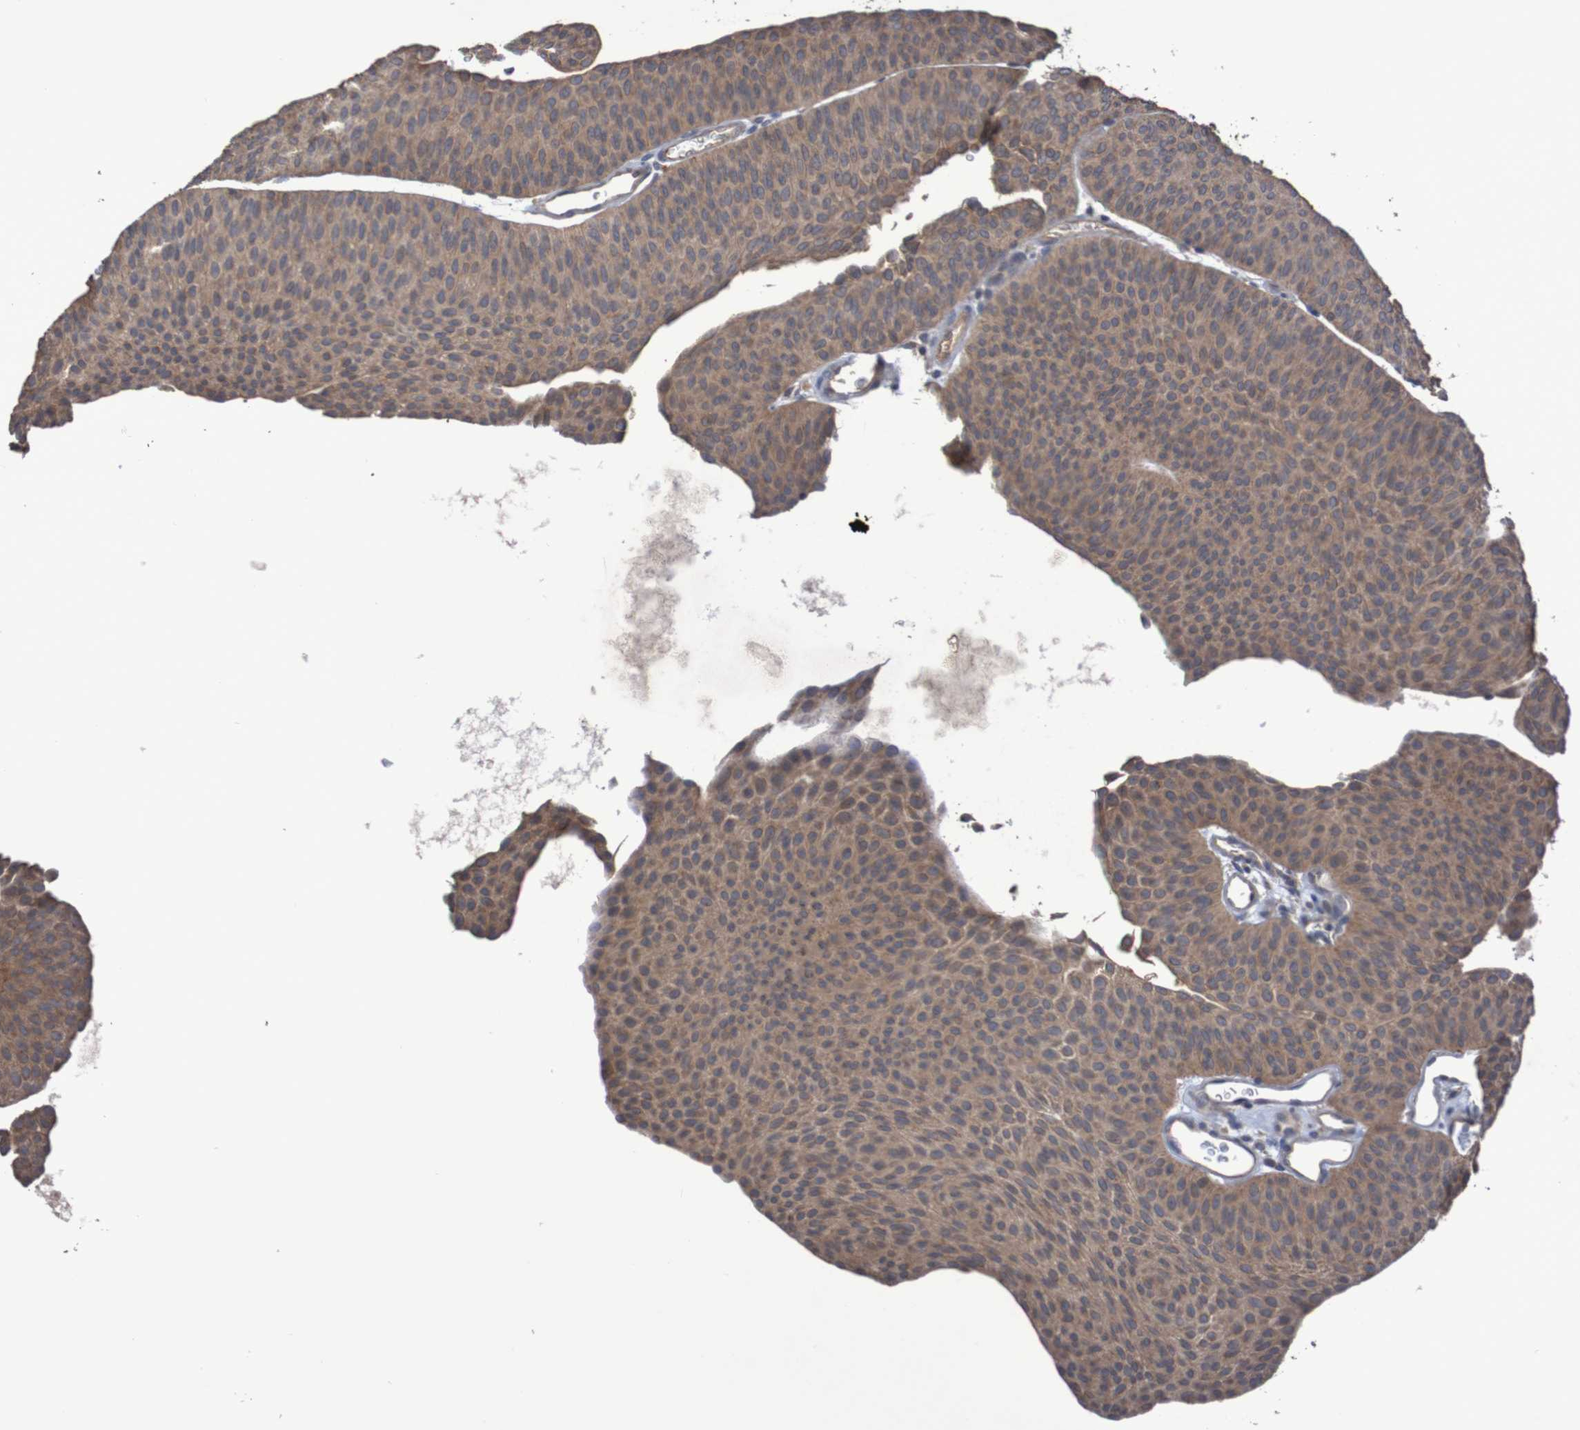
{"staining": {"intensity": "moderate", "quantity": ">75%", "location": "cytoplasmic/membranous"}, "tissue": "urothelial cancer", "cell_type": "Tumor cells", "image_type": "cancer", "snomed": [{"axis": "morphology", "description": "Urothelial carcinoma, Low grade"}, {"axis": "topography", "description": "Urinary bladder"}], "caption": "Urothelial cancer tissue shows moderate cytoplasmic/membranous expression in about >75% of tumor cells, visualized by immunohistochemistry.", "gene": "PHYH", "patient": {"sex": "female", "age": 60}}